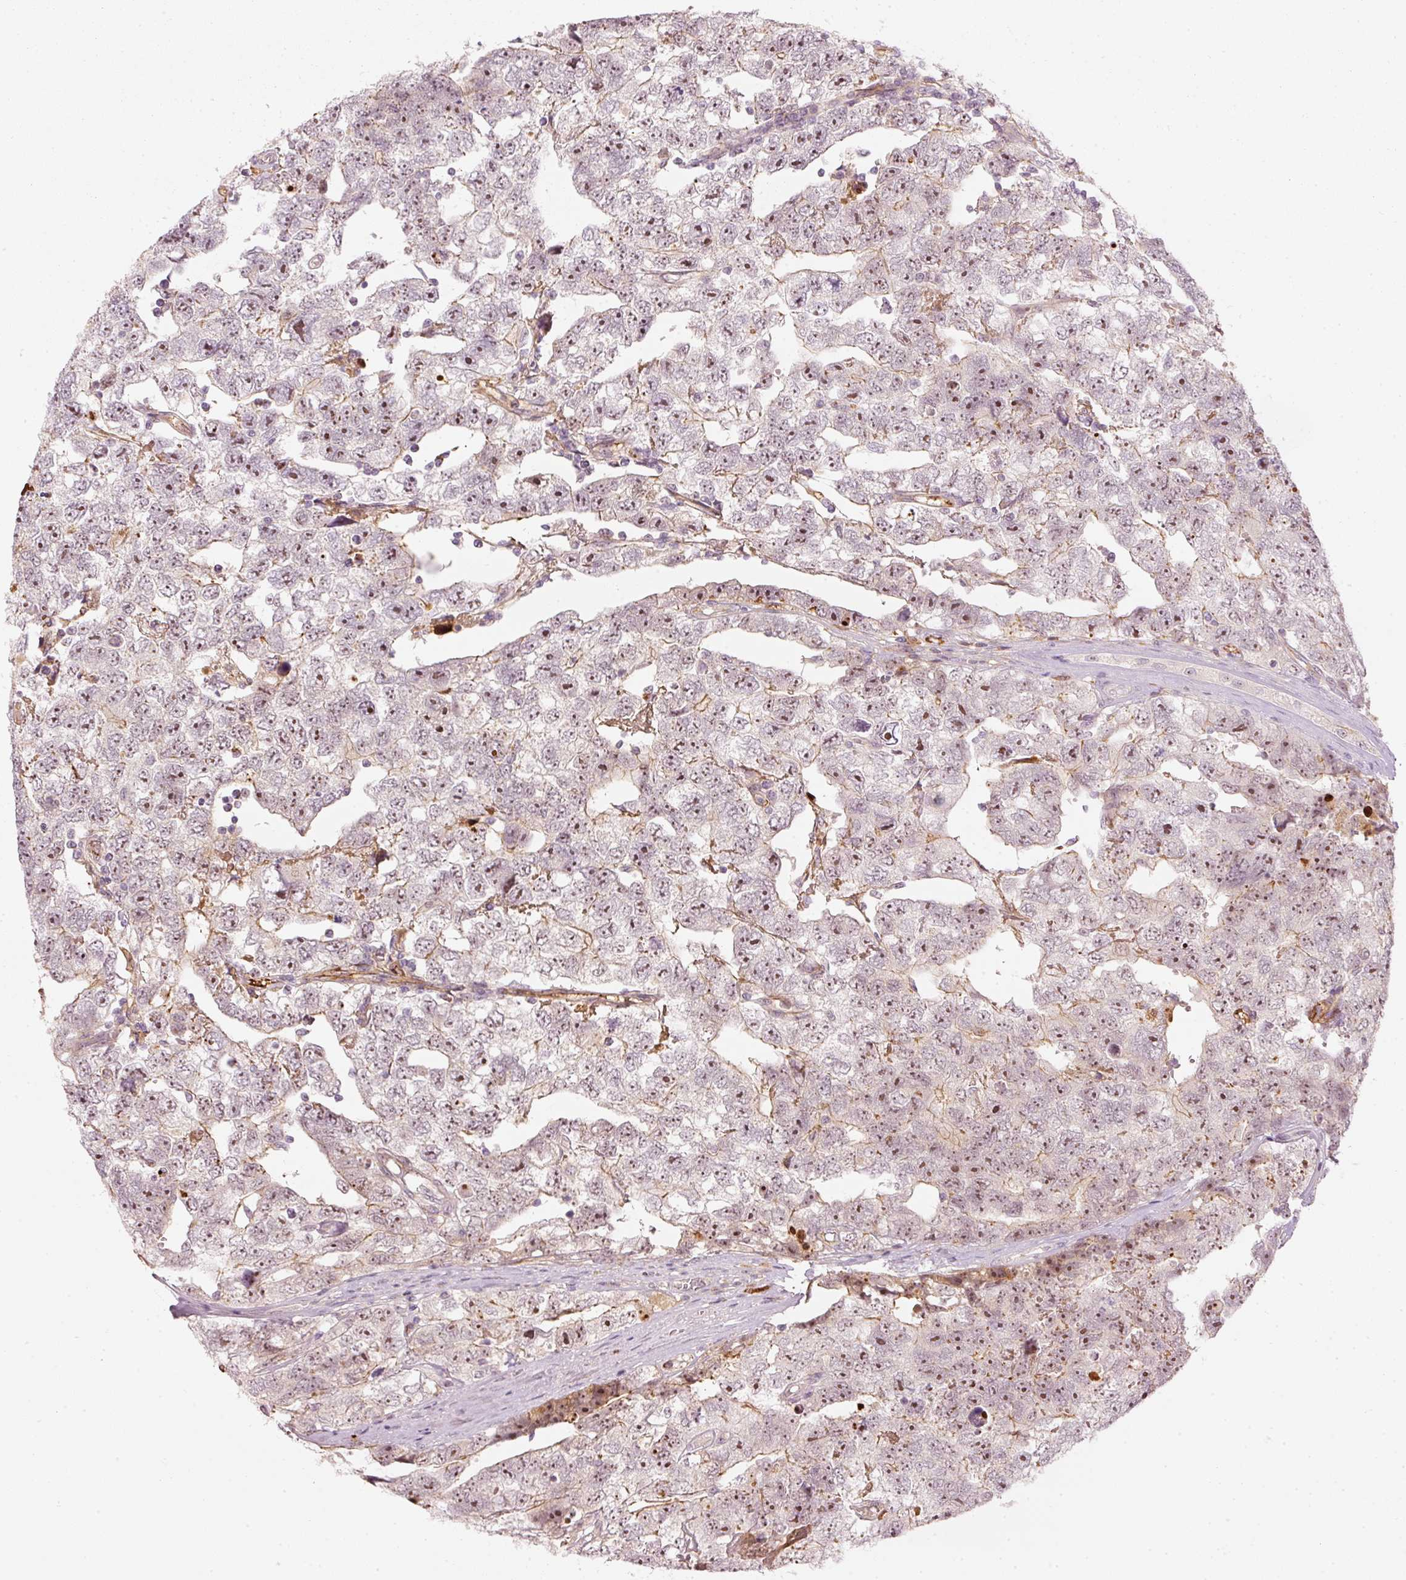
{"staining": {"intensity": "moderate", "quantity": ">75%", "location": "nuclear"}, "tissue": "testis cancer", "cell_type": "Tumor cells", "image_type": "cancer", "snomed": [{"axis": "morphology", "description": "Carcinoma, Embryonal, NOS"}, {"axis": "topography", "description": "Testis"}], "caption": "Brown immunohistochemical staining in testis cancer (embryonal carcinoma) shows moderate nuclear staining in approximately >75% of tumor cells.", "gene": "VCAM1", "patient": {"sex": "male", "age": 22}}